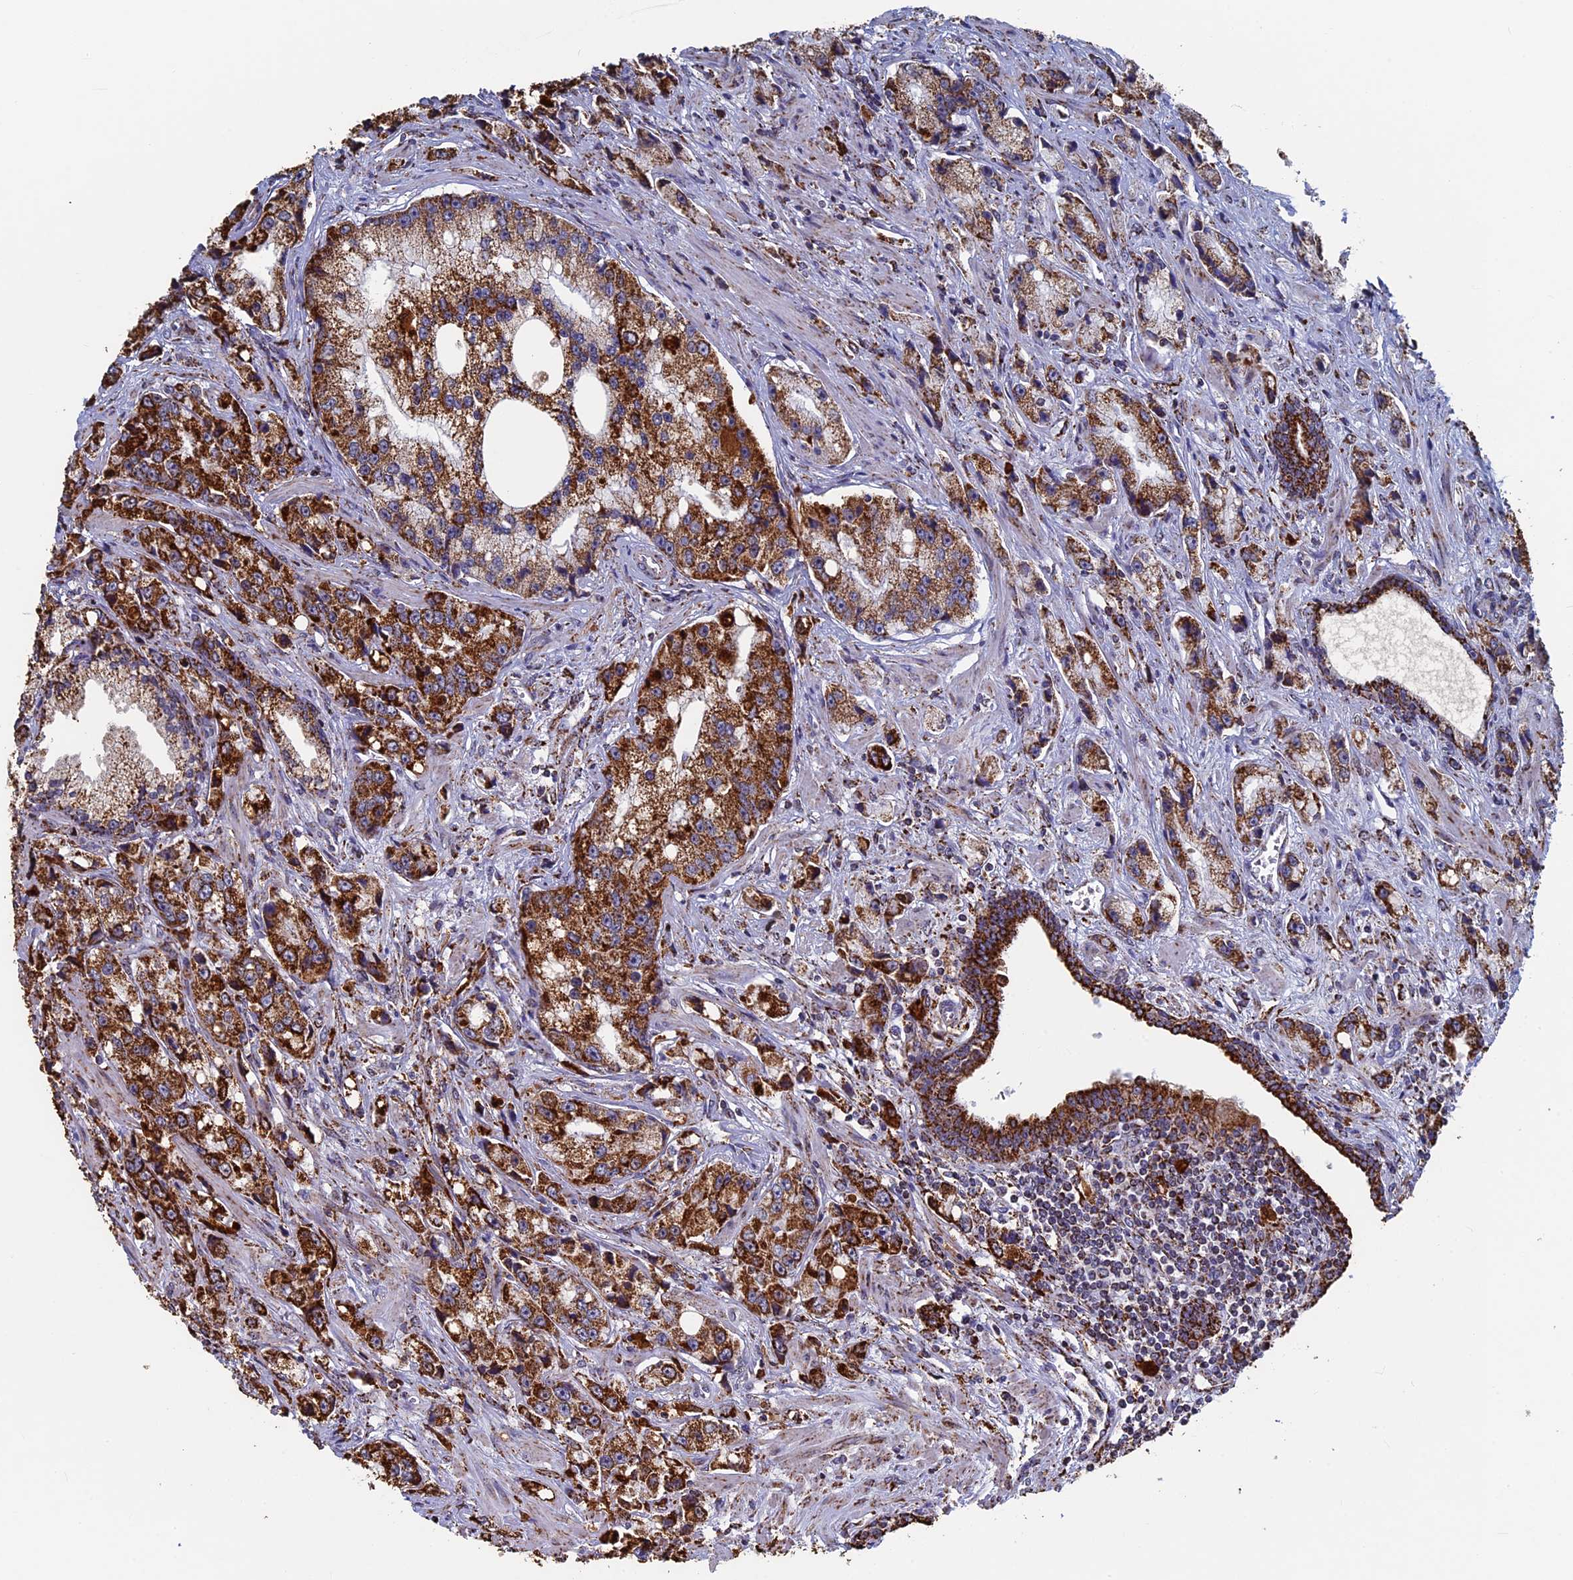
{"staining": {"intensity": "strong", "quantity": ">75%", "location": "cytoplasmic/membranous"}, "tissue": "prostate cancer", "cell_type": "Tumor cells", "image_type": "cancer", "snomed": [{"axis": "morphology", "description": "Adenocarcinoma, High grade"}, {"axis": "topography", "description": "Prostate"}], "caption": "A histopathology image of prostate adenocarcinoma (high-grade) stained for a protein shows strong cytoplasmic/membranous brown staining in tumor cells.", "gene": "SEC24D", "patient": {"sex": "male", "age": 74}}